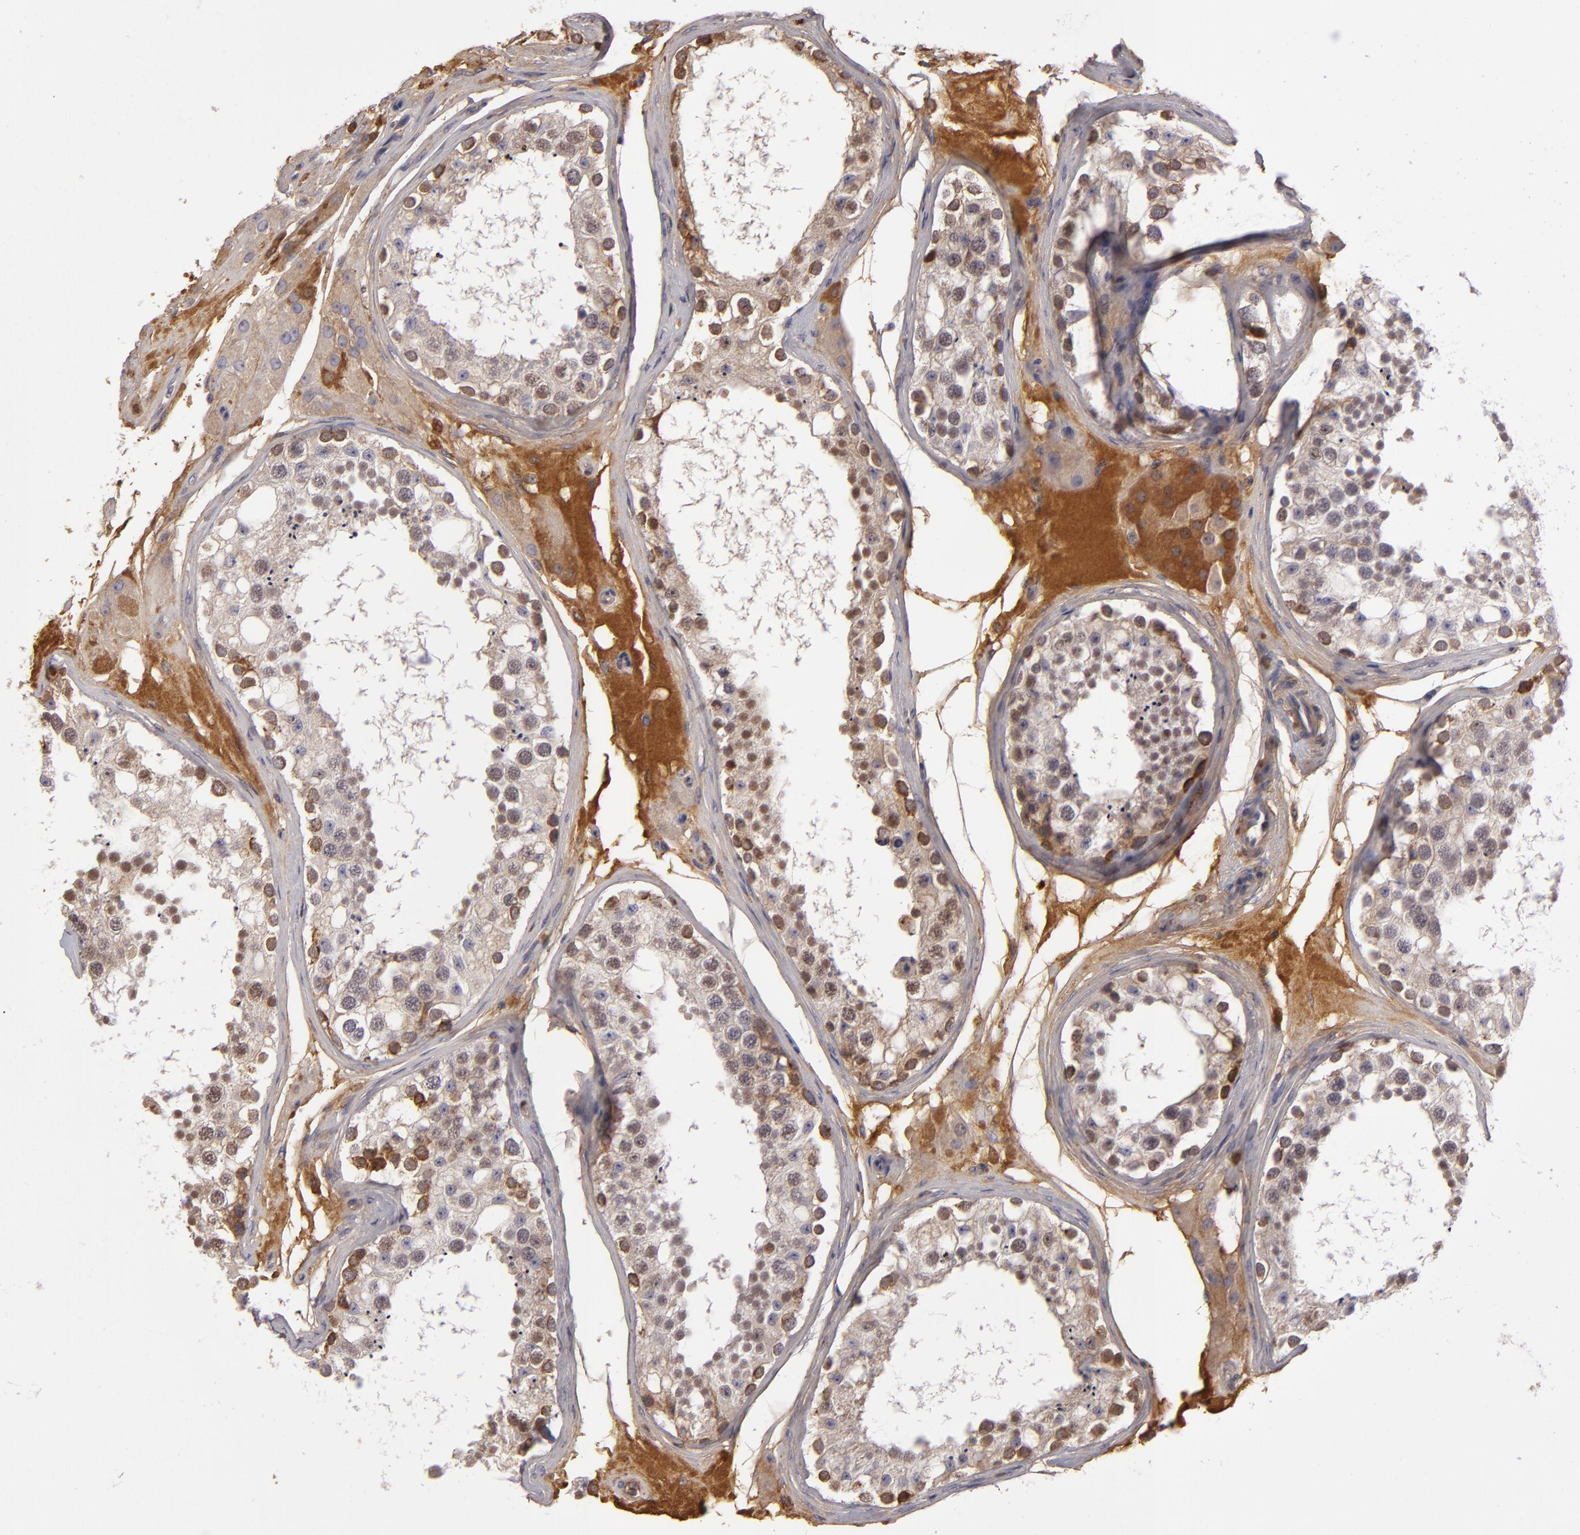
{"staining": {"intensity": "moderate", "quantity": ">75%", "location": "cytoplasmic/membranous,nuclear"}, "tissue": "testis", "cell_type": "Cells in seminiferous ducts", "image_type": "normal", "snomed": [{"axis": "morphology", "description": "Normal tissue, NOS"}, {"axis": "topography", "description": "Testis"}], "caption": "Cells in seminiferous ducts demonstrate moderate cytoplasmic/membranous,nuclear expression in approximately >75% of cells in normal testis.", "gene": "CFB", "patient": {"sex": "male", "age": 68}}